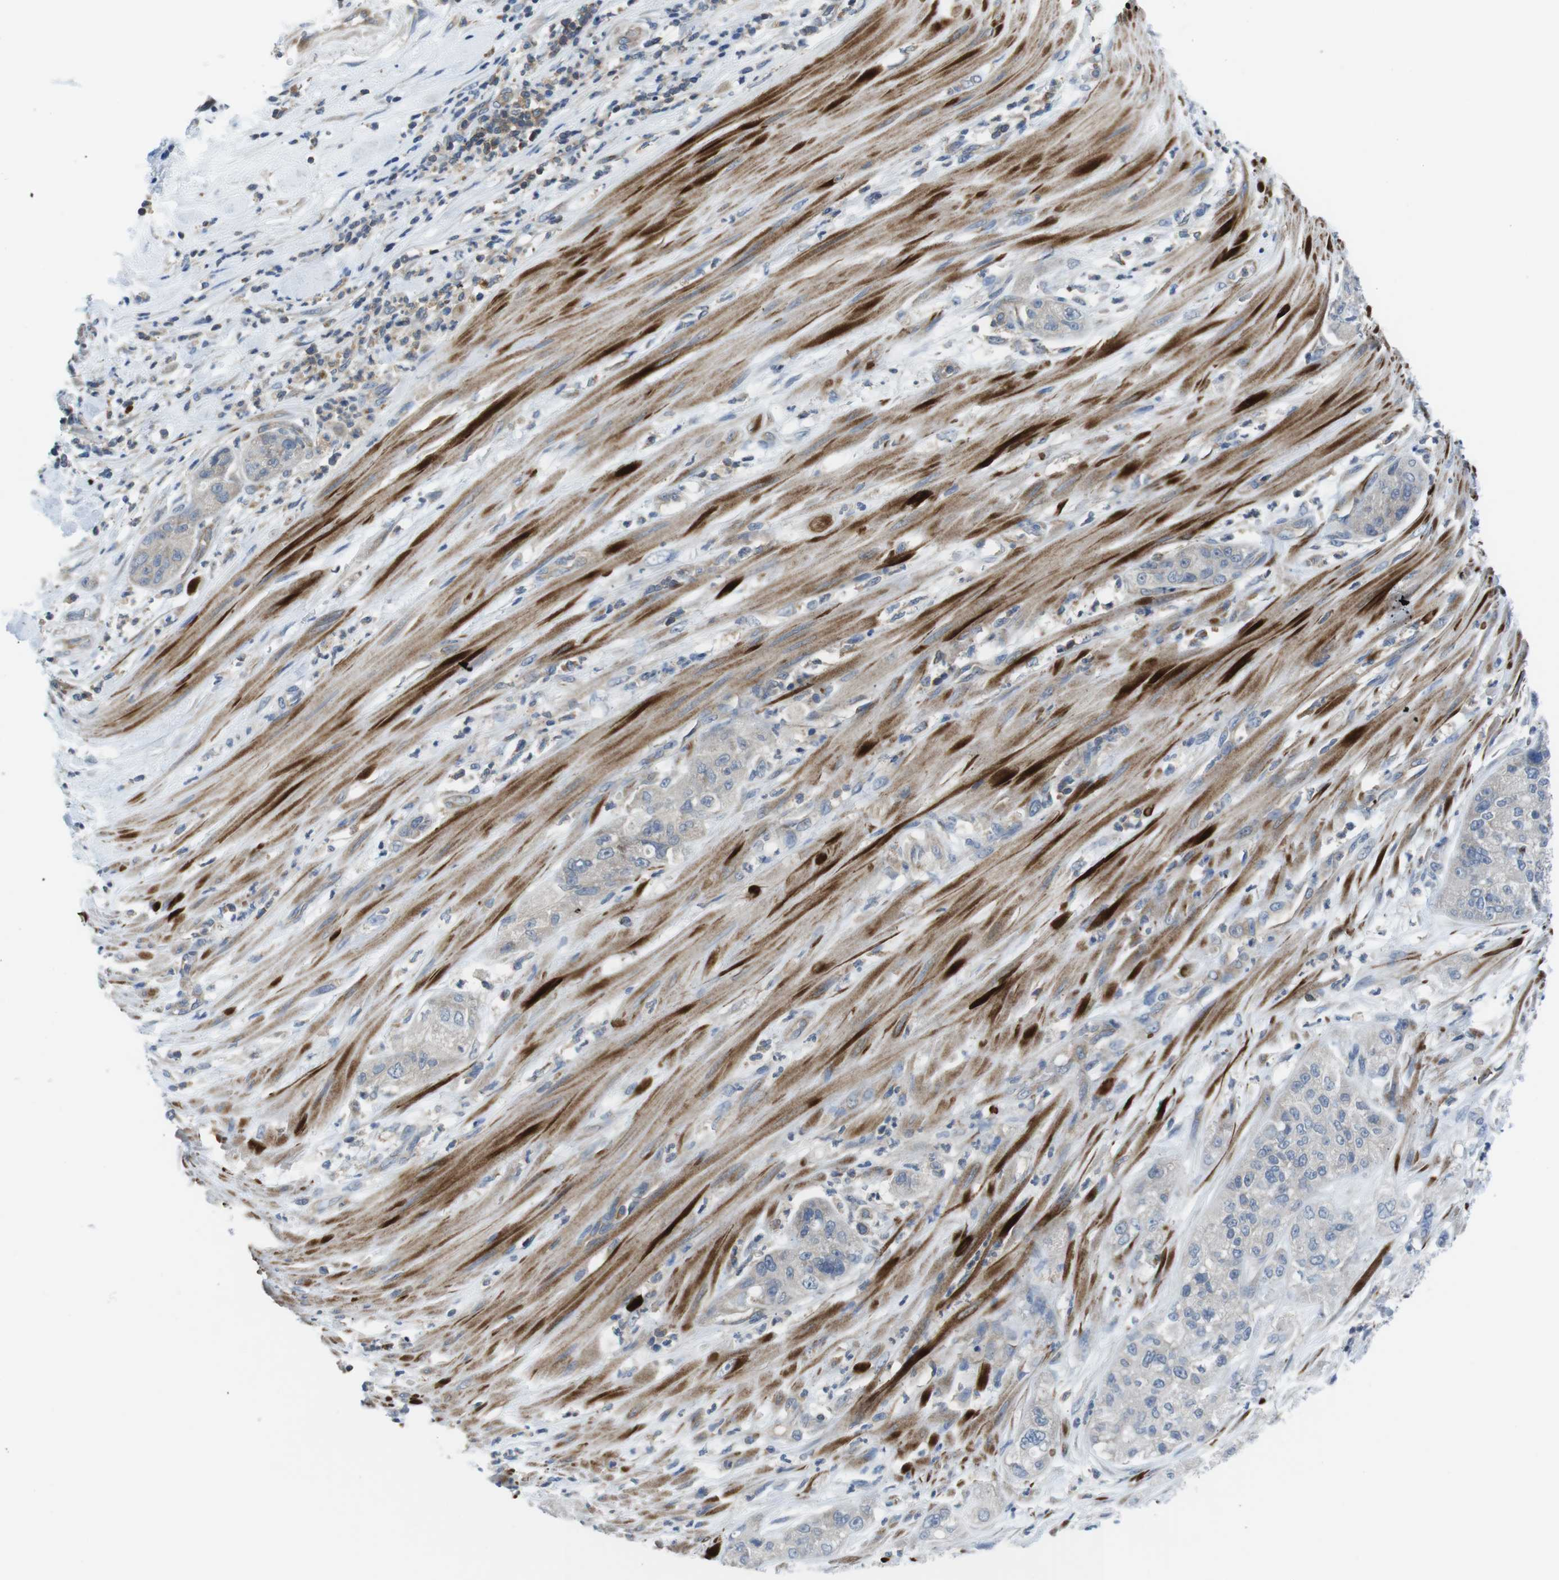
{"staining": {"intensity": "negative", "quantity": "none", "location": "none"}, "tissue": "pancreatic cancer", "cell_type": "Tumor cells", "image_type": "cancer", "snomed": [{"axis": "morphology", "description": "Adenocarcinoma, NOS"}, {"axis": "topography", "description": "Pancreas"}], "caption": "Histopathology image shows no significant protein positivity in tumor cells of pancreatic cancer.", "gene": "PIK3CD", "patient": {"sex": "female", "age": 78}}